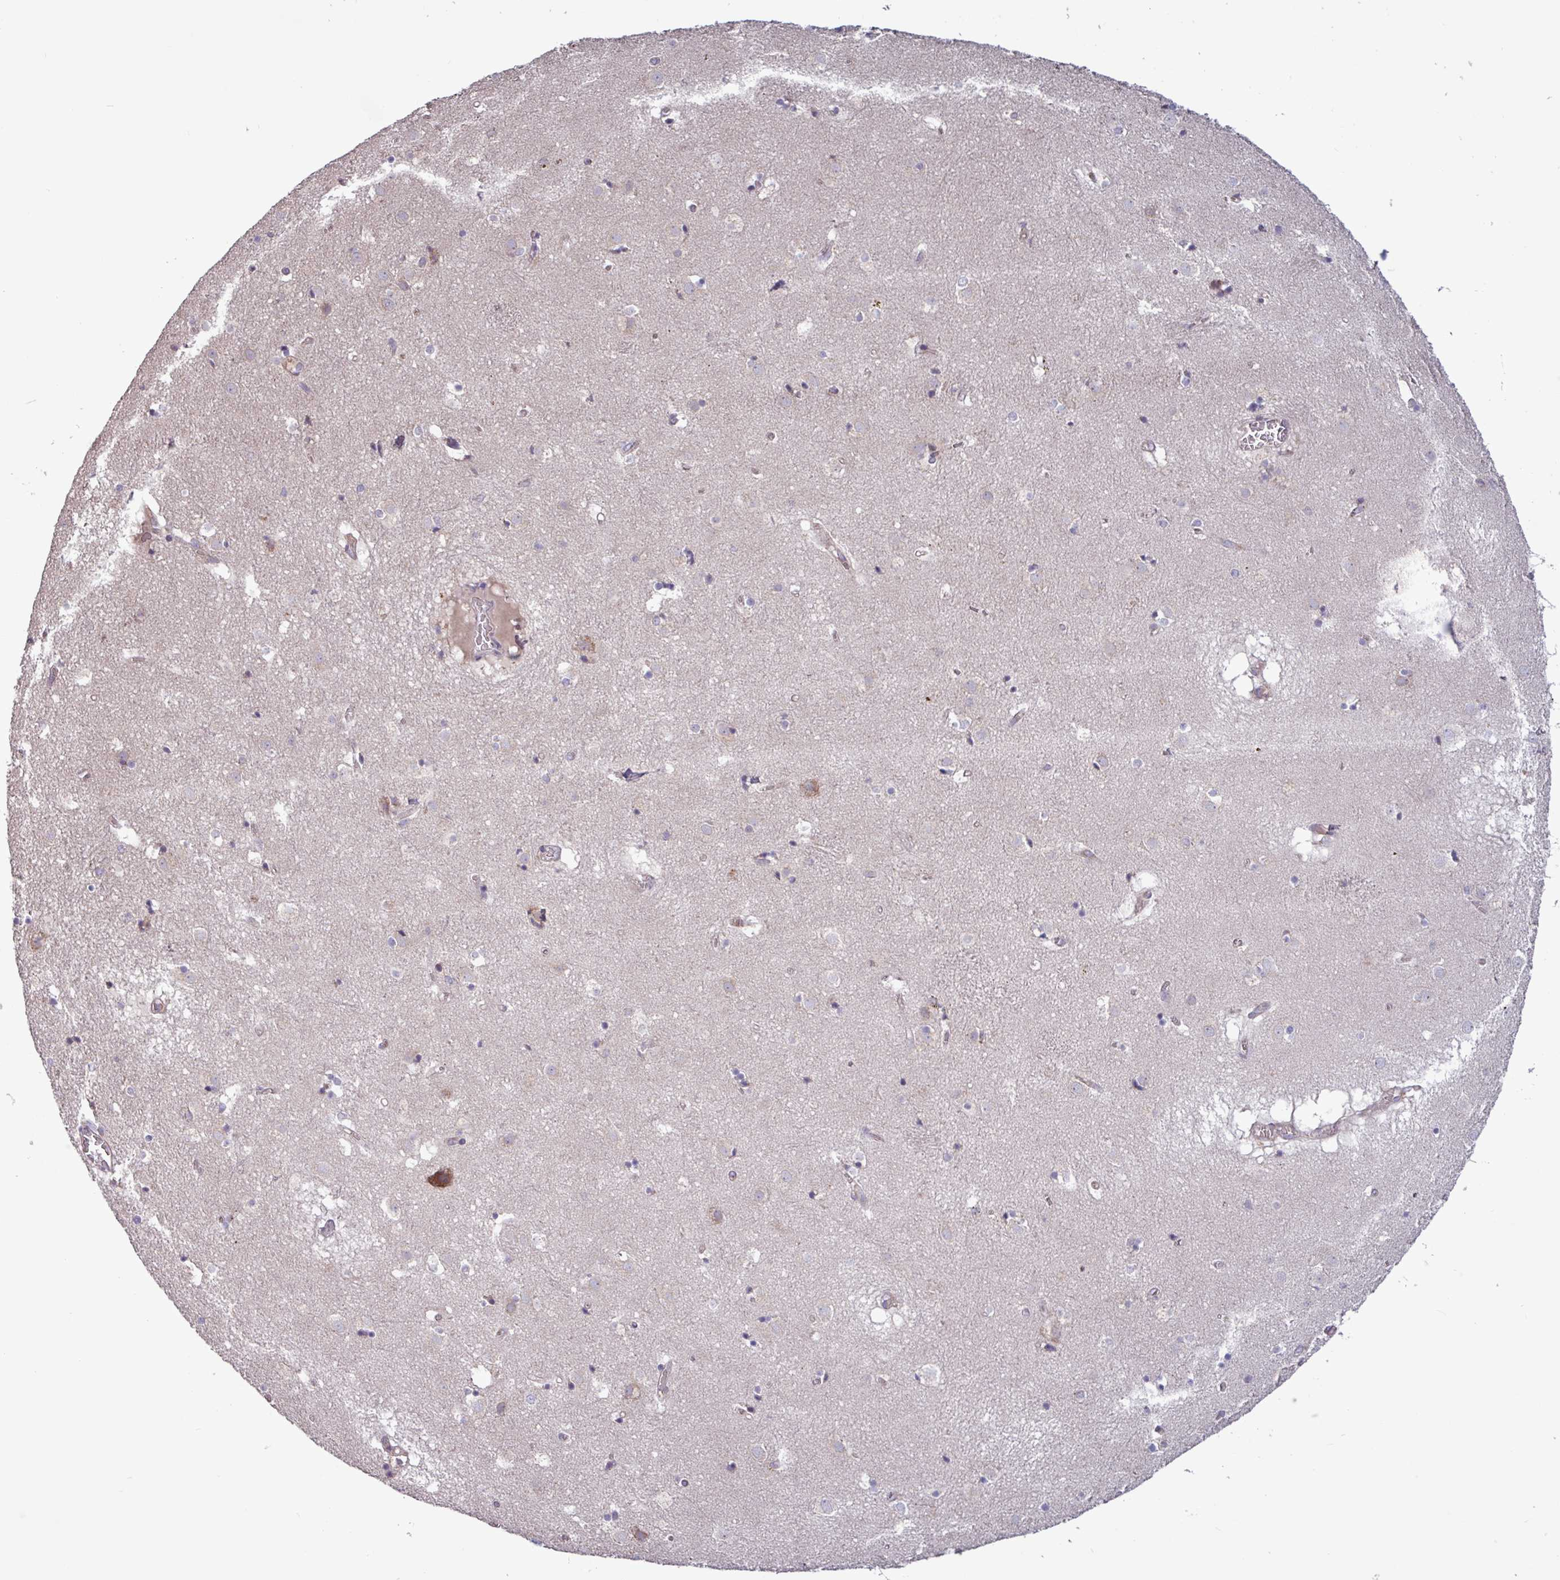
{"staining": {"intensity": "negative", "quantity": "none", "location": "none"}, "tissue": "caudate", "cell_type": "Glial cells", "image_type": "normal", "snomed": [{"axis": "morphology", "description": "Normal tissue, NOS"}, {"axis": "topography", "description": "Lateral ventricle wall"}], "caption": "Caudate stained for a protein using IHC shows no expression glial cells.", "gene": "PLIN2", "patient": {"sex": "male", "age": 70}}